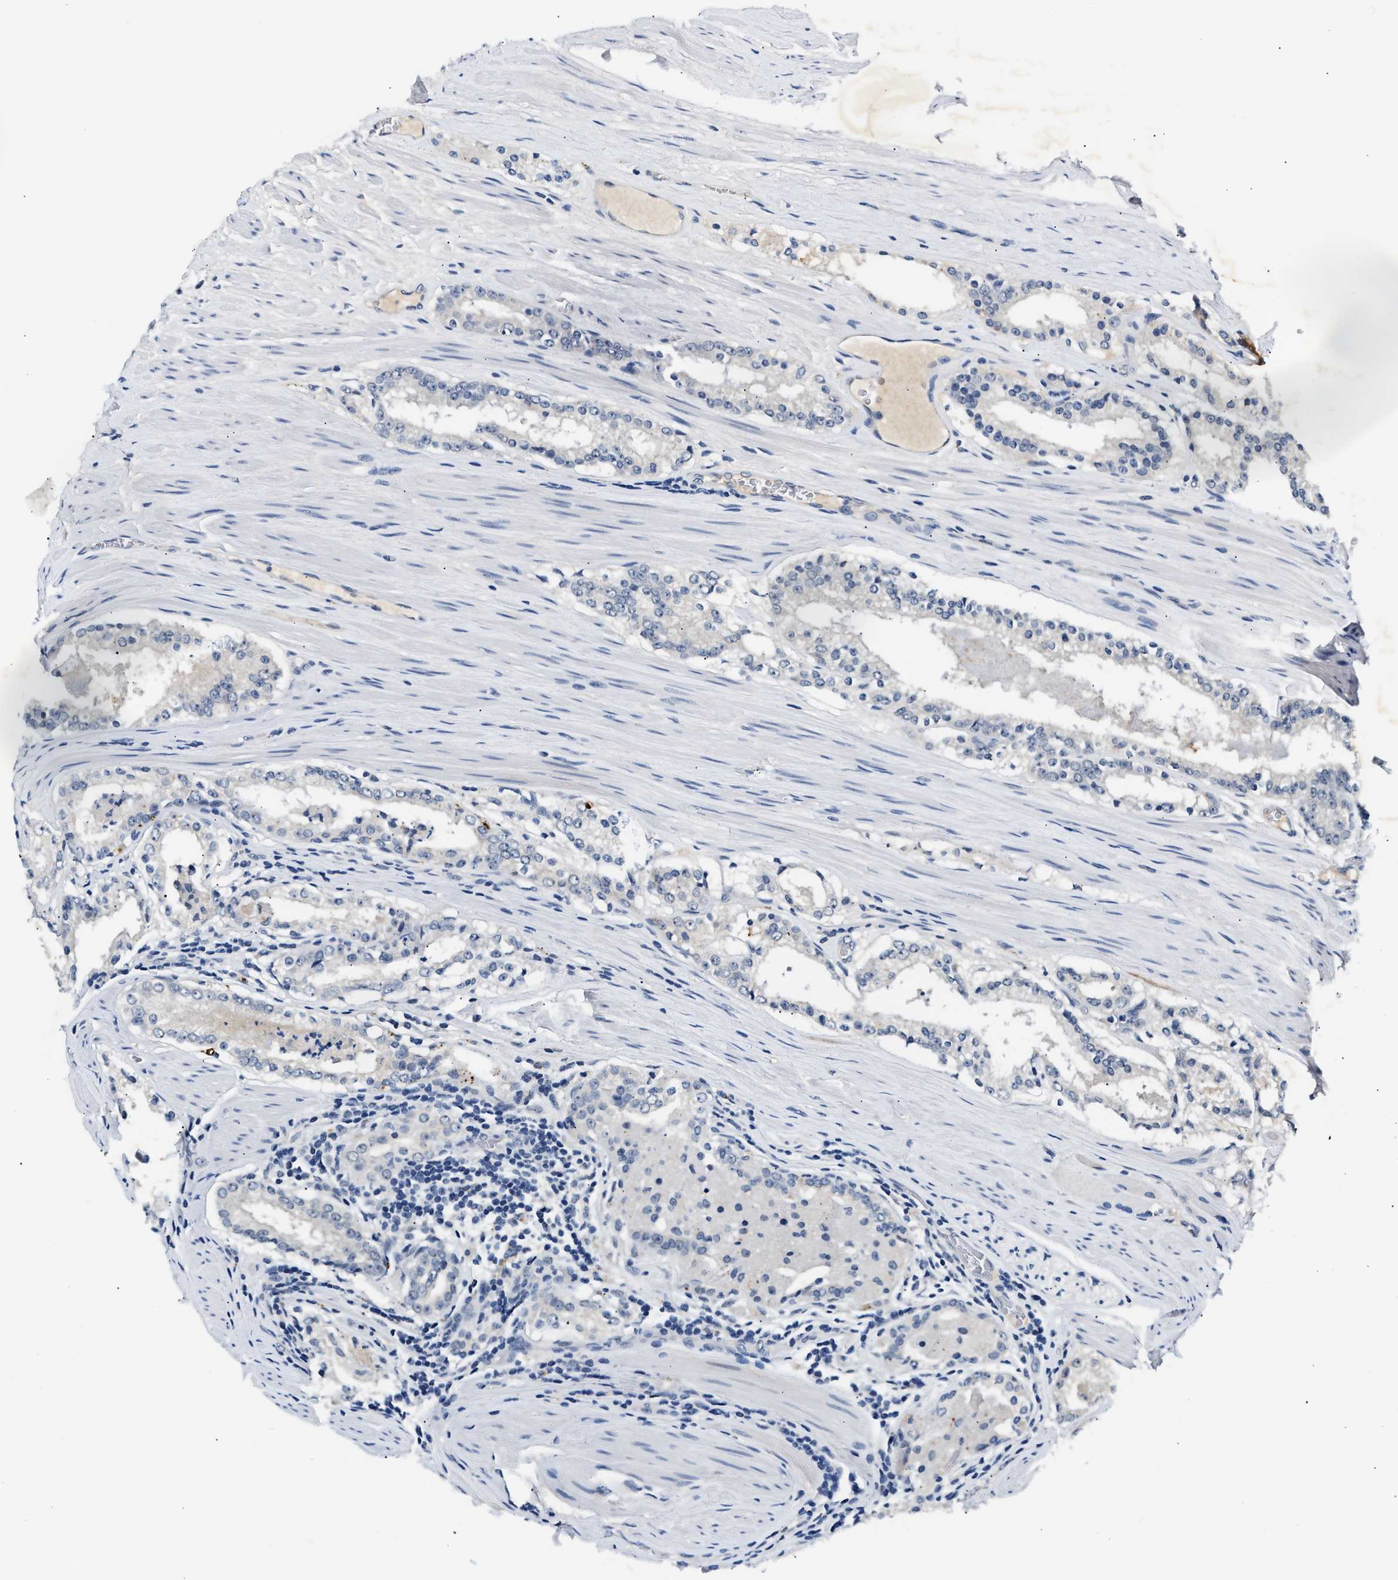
{"staining": {"intensity": "negative", "quantity": "none", "location": "none"}, "tissue": "prostate cancer", "cell_type": "Tumor cells", "image_type": "cancer", "snomed": [{"axis": "morphology", "description": "Adenocarcinoma, Low grade"}, {"axis": "topography", "description": "Prostate"}], "caption": "Immunohistochemistry of prostate adenocarcinoma (low-grade) exhibits no expression in tumor cells. (Brightfield microscopy of DAB (3,3'-diaminobenzidine) immunohistochemistry (IHC) at high magnification).", "gene": "MED22", "patient": {"sex": "male", "age": 63}}